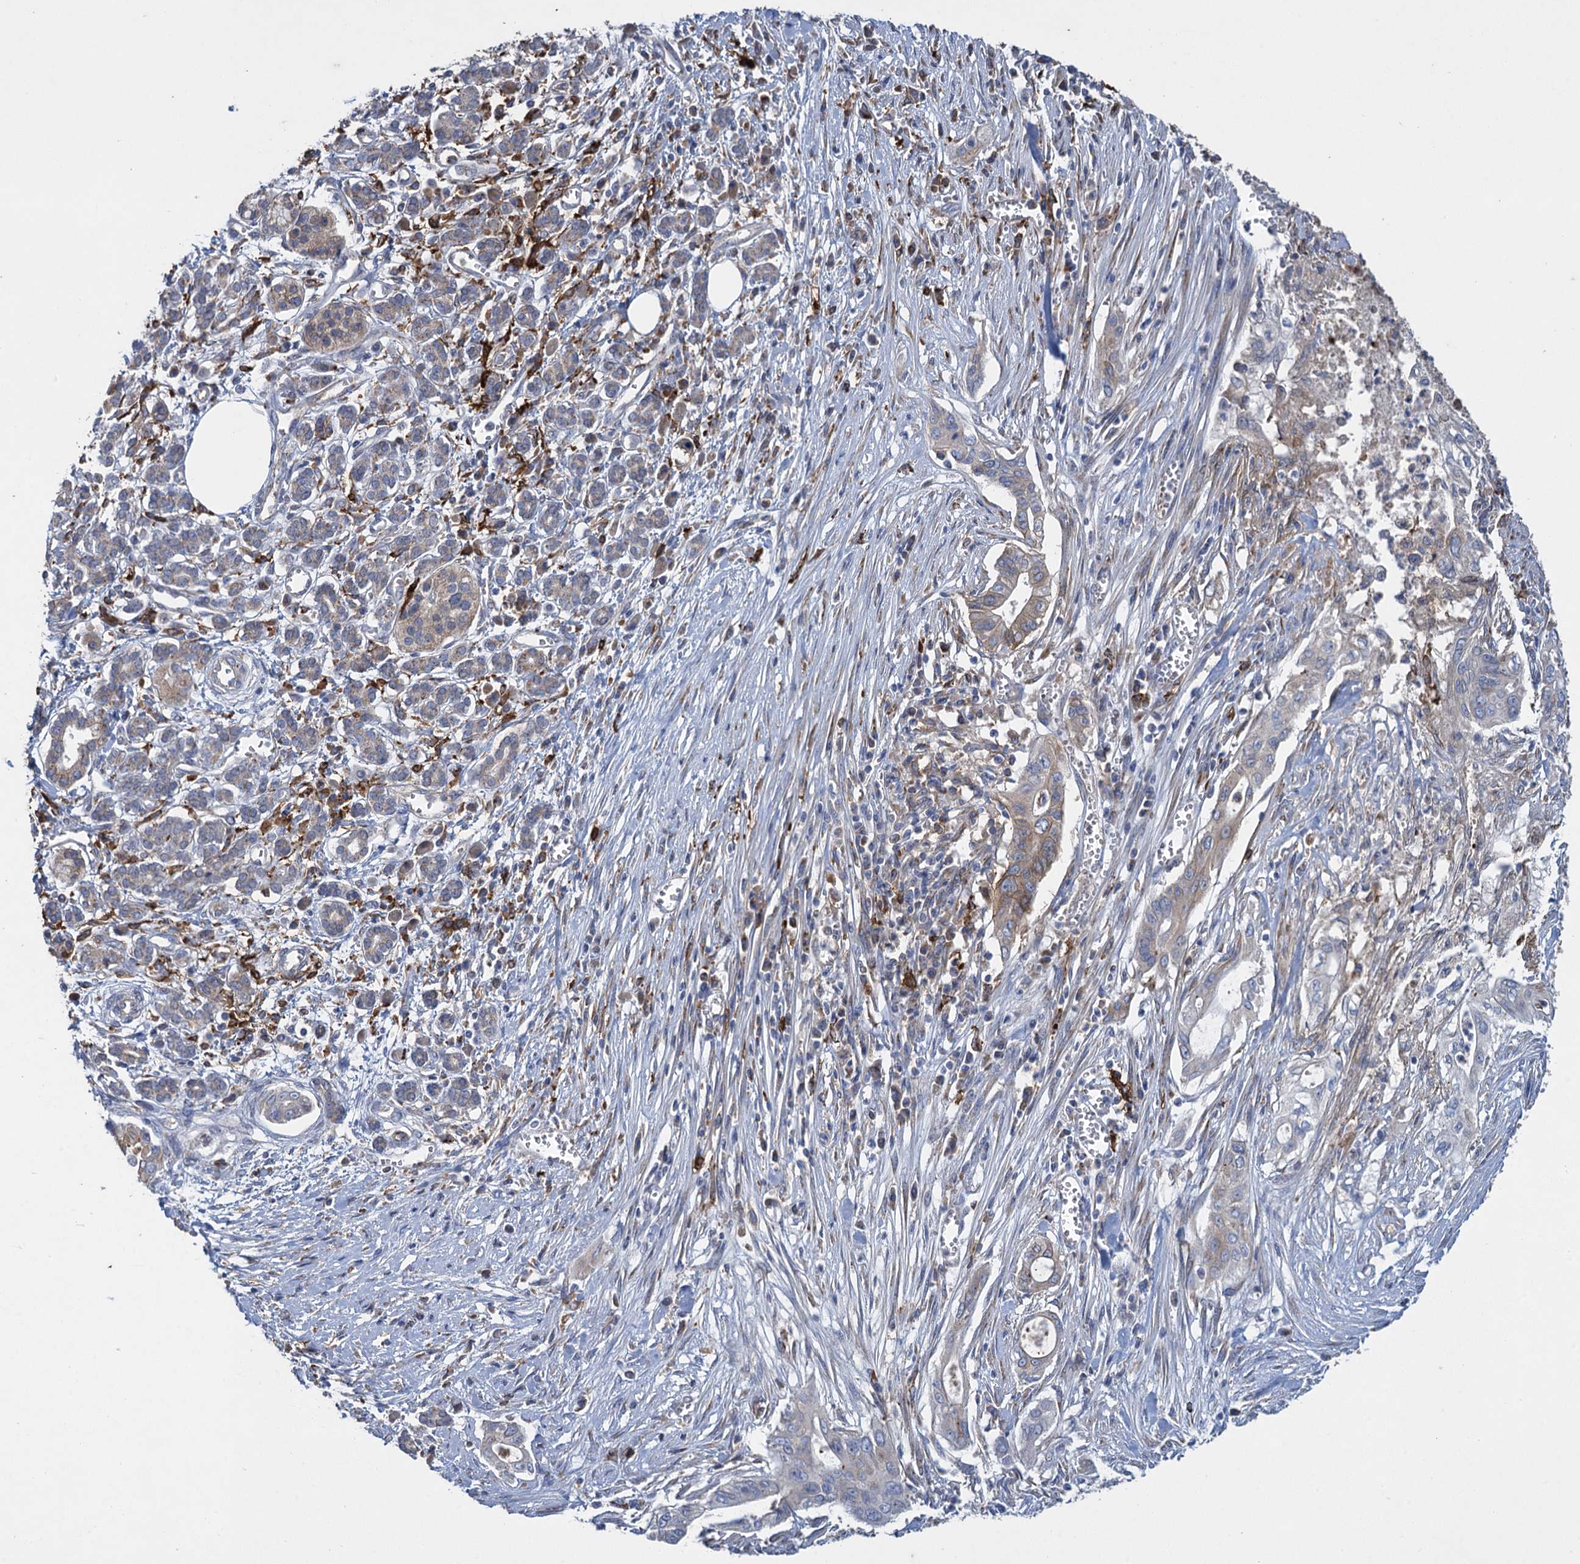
{"staining": {"intensity": "weak", "quantity": "<25%", "location": "cytoplasmic/membranous"}, "tissue": "pancreatic cancer", "cell_type": "Tumor cells", "image_type": "cancer", "snomed": [{"axis": "morphology", "description": "Adenocarcinoma, NOS"}, {"axis": "topography", "description": "Pancreas"}], "caption": "The image displays no staining of tumor cells in pancreatic adenocarcinoma.", "gene": "TXNDC11", "patient": {"sex": "male", "age": 58}}